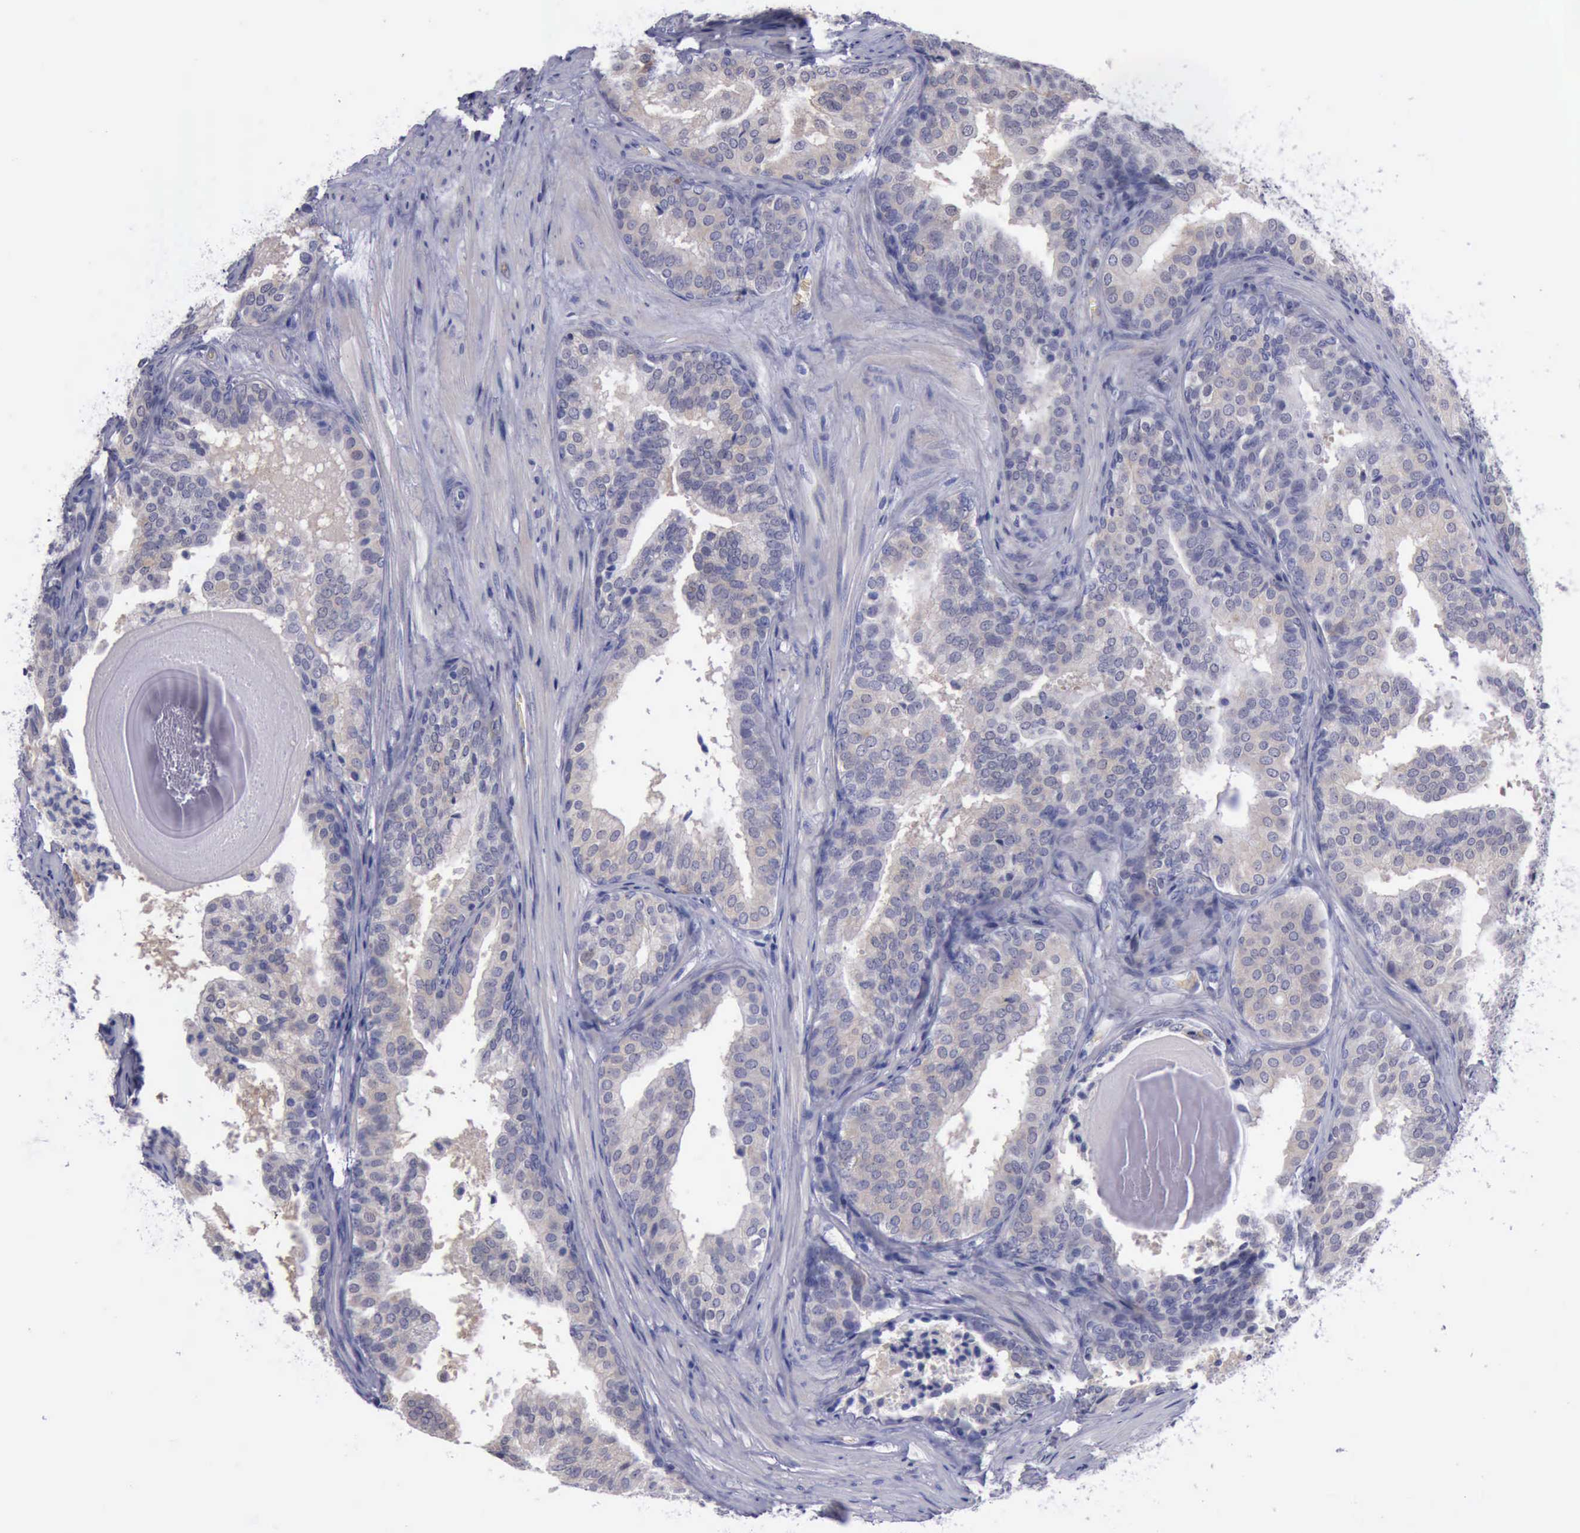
{"staining": {"intensity": "weak", "quantity": ">75%", "location": "cytoplasmic/membranous"}, "tissue": "prostate cancer", "cell_type": "Tumor cells", "image_type": "cancer", "snomed": [{"axis": "morphology", "description": "Adenocarcinoma, Low grade"}, {"axis": "topography", "description": "Prostate"}], "caption": "Protein staining demonstrates weak cytoplasmic/membranous staining in approximately >75% of tumor cells in low-grade adenocarcinoma (prostate). (IHC, brightfield microscopy, high magnification).", "gene": "CEP128", "patient": {"sex": "male", "age": 69}}